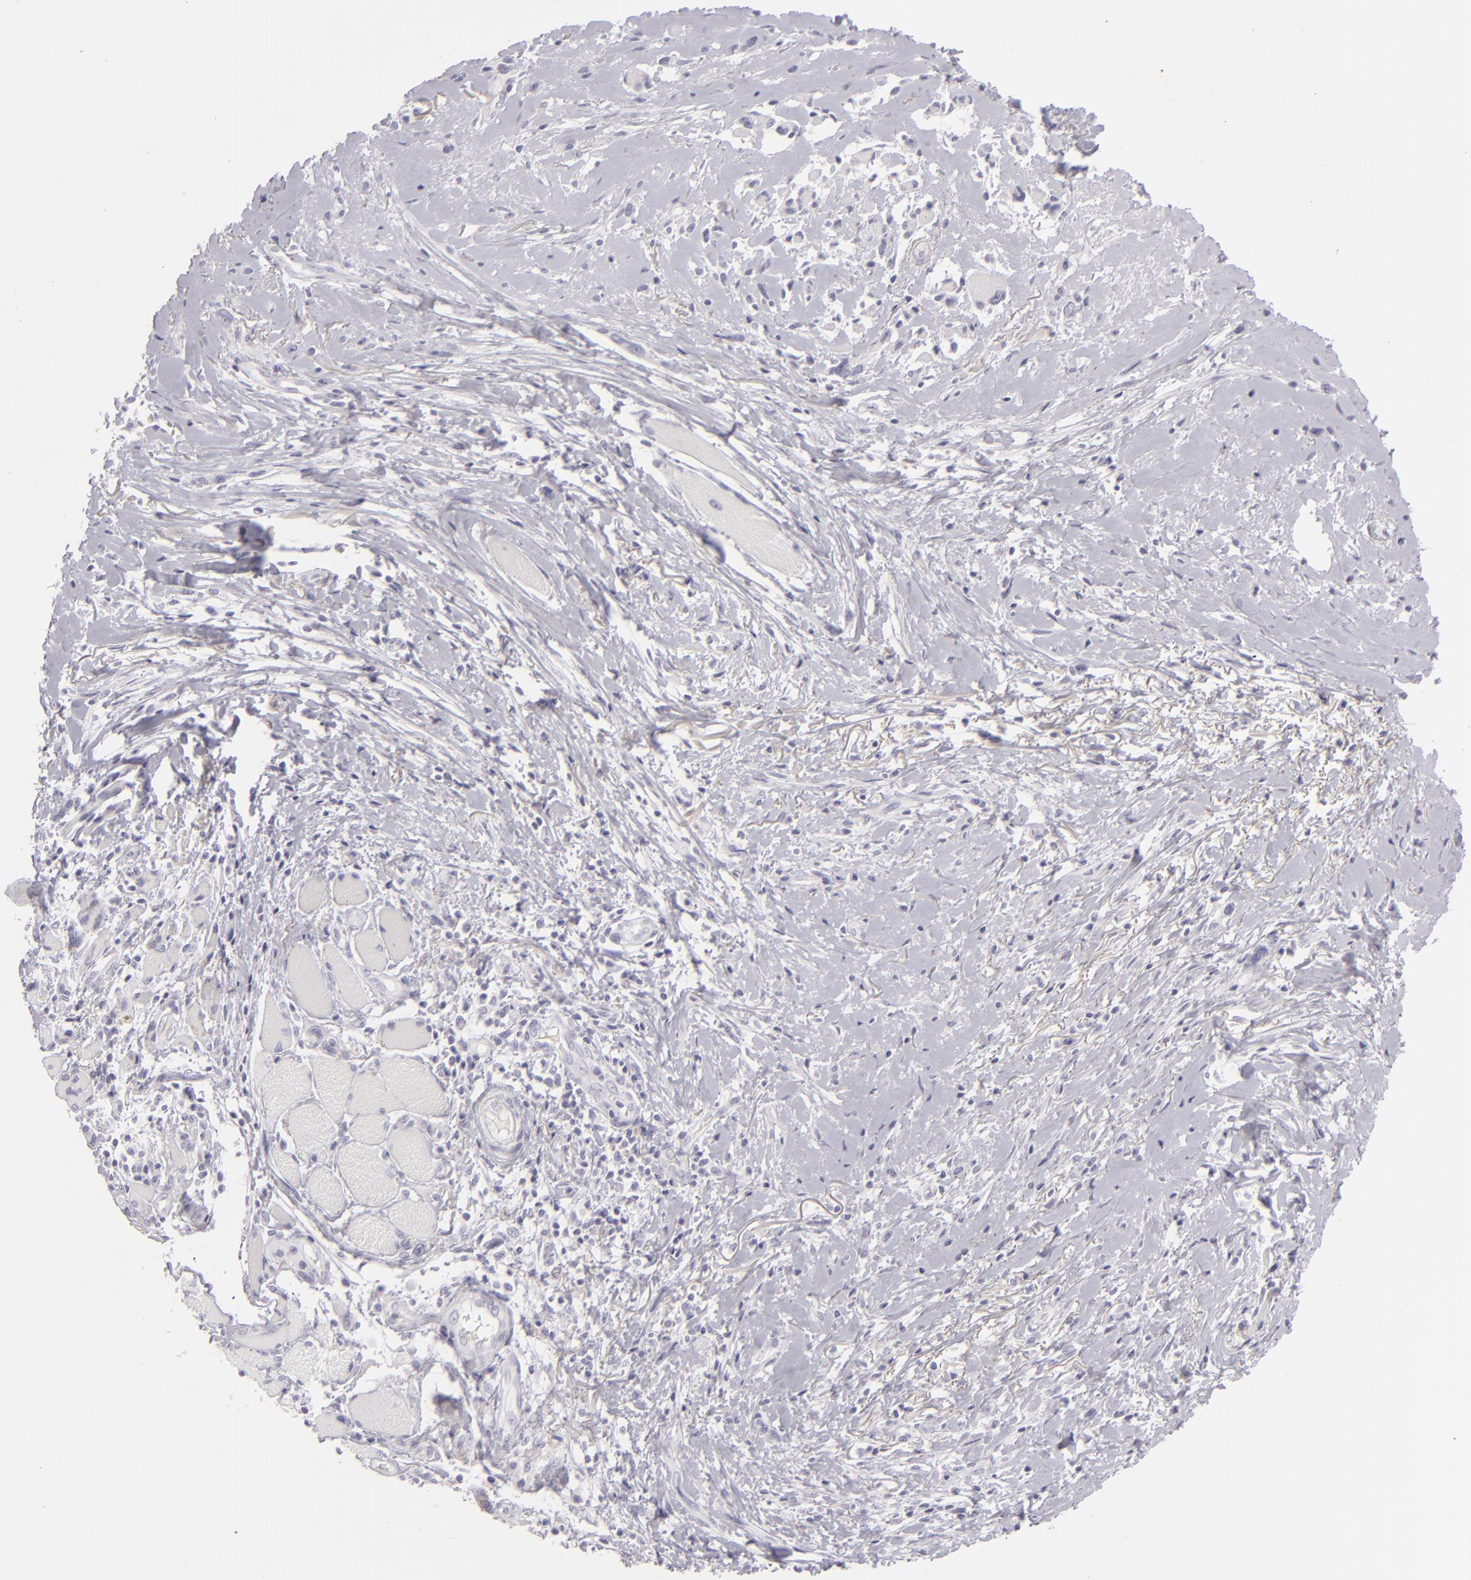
{"staining": {"intensity": "negative", "quantity": "none", "location": "none"}, "tissue": "melanoma", "cell_type": "Tumor cells", "image_type": "cancer", "snomed": [{"axis": "morphology", "description": "Malignant melanoma, NOS"}, {"axis": "topography", "description": "Skin"}], "caption": "Immunohistochemistry (IHC) micrograph of human malignant melanoma stained for a protein (brown), which demonstrates no expression in tumor cells. (IHC, brightfield microscopy, high magnification).", "gene": "CDX2", "patient": {"sex": "male", "age": 91}}